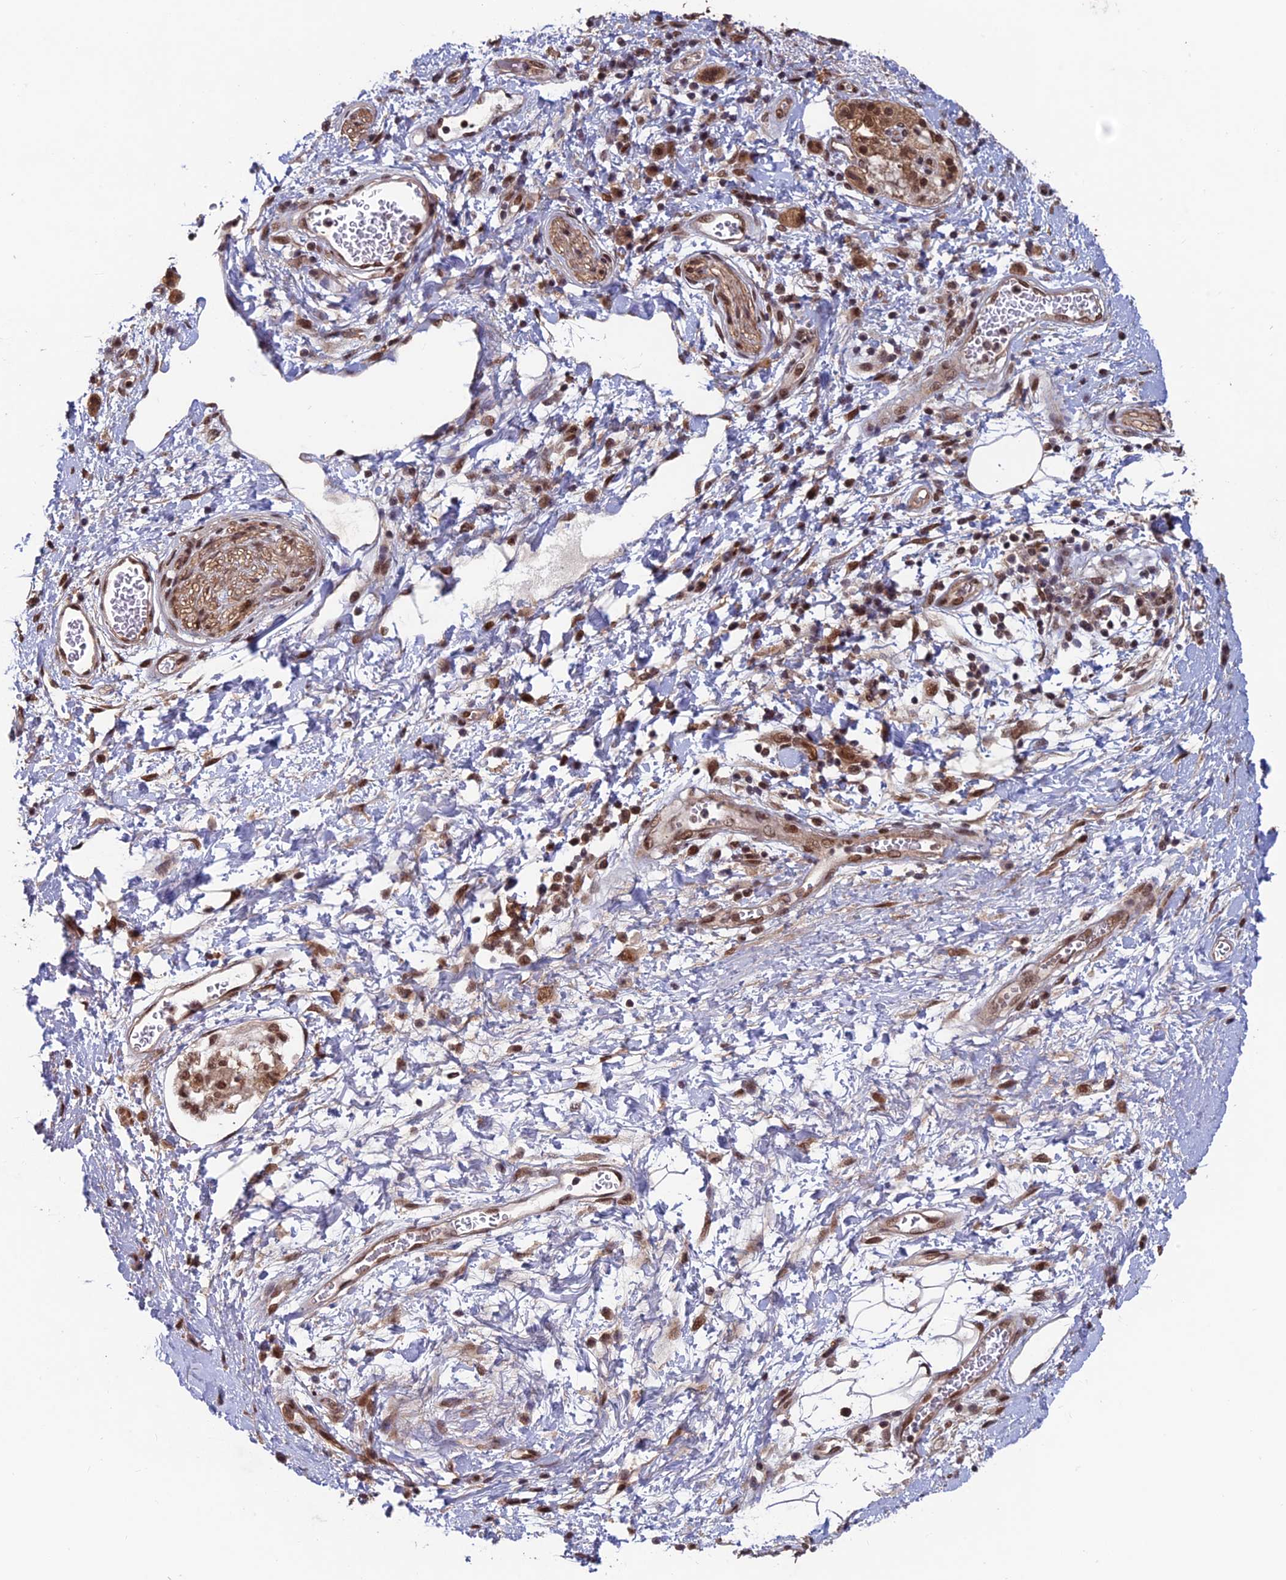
{"staining": {"intensity": "moderate", "quantity": "25%-75%", "location": "cytoplasmic/membranous,nuclear"}, "tissue": "adipose tissue", "cell_type": "Adipocytes", "image_type": "normal", "snomed": [{"axis": "morphology", "description": "Normal tissue, NOS"}, {"axis": "morphology", "description": "Adenocarcinoma, NOS"}, {"axis": "topography", "description": "Duodenum"}, {"axis": "topography", "description": "Peripheral nerve tissue"}], "caption": "This photomicrograph demonstrates immunohistochemistry (IHC) staining of benign adipose tissue, with medium moderate cytoplasmic/membranous,nuclear expression in approximately 25%-75% of adipocytes.", "gene": "FAM53C", "patient": {"sex": "female", "age": 60}}